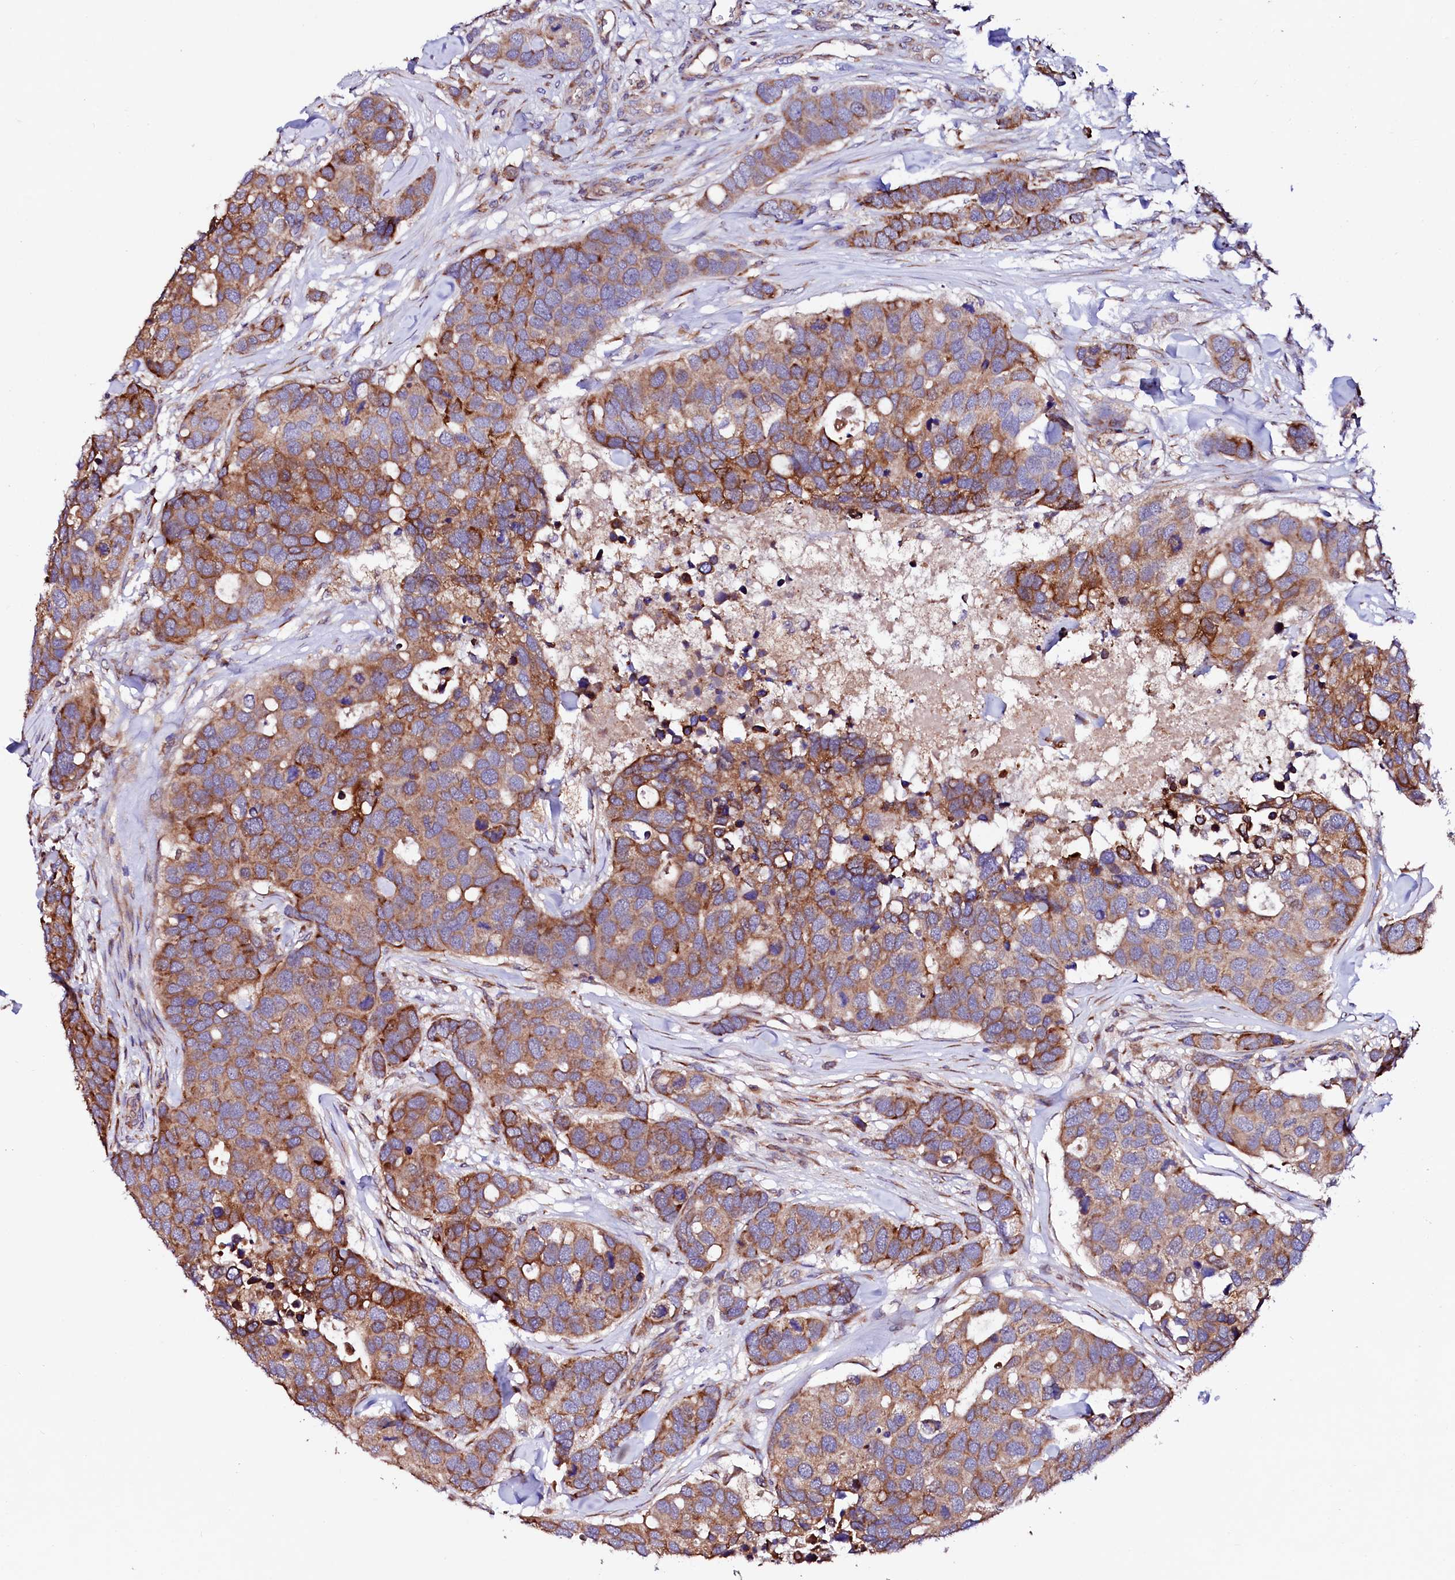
{"staining": {"intensity": "moderate", "quantity": ">75%", "location": "cytoplasmic/membranous"}, "tissue": "breast cancer", "cell_type": "Tumor cells", "image_type": "cancer", "snomed": [{"axis": "morphology", "description": "Duct carcinoma"}, {"axis": "topography", "description": "Breast"}], "caption": "Immunohistochemistry (IHC) photomicrograph of human breast invasive ductal carcinoma stained for a protein (brown), which reveals medium levels of moderate cytoplasmic/membranous staining in about >75% of tumor cells.", "gene": "UBE3C", "patient": {"sex": "female", "age": 83}}